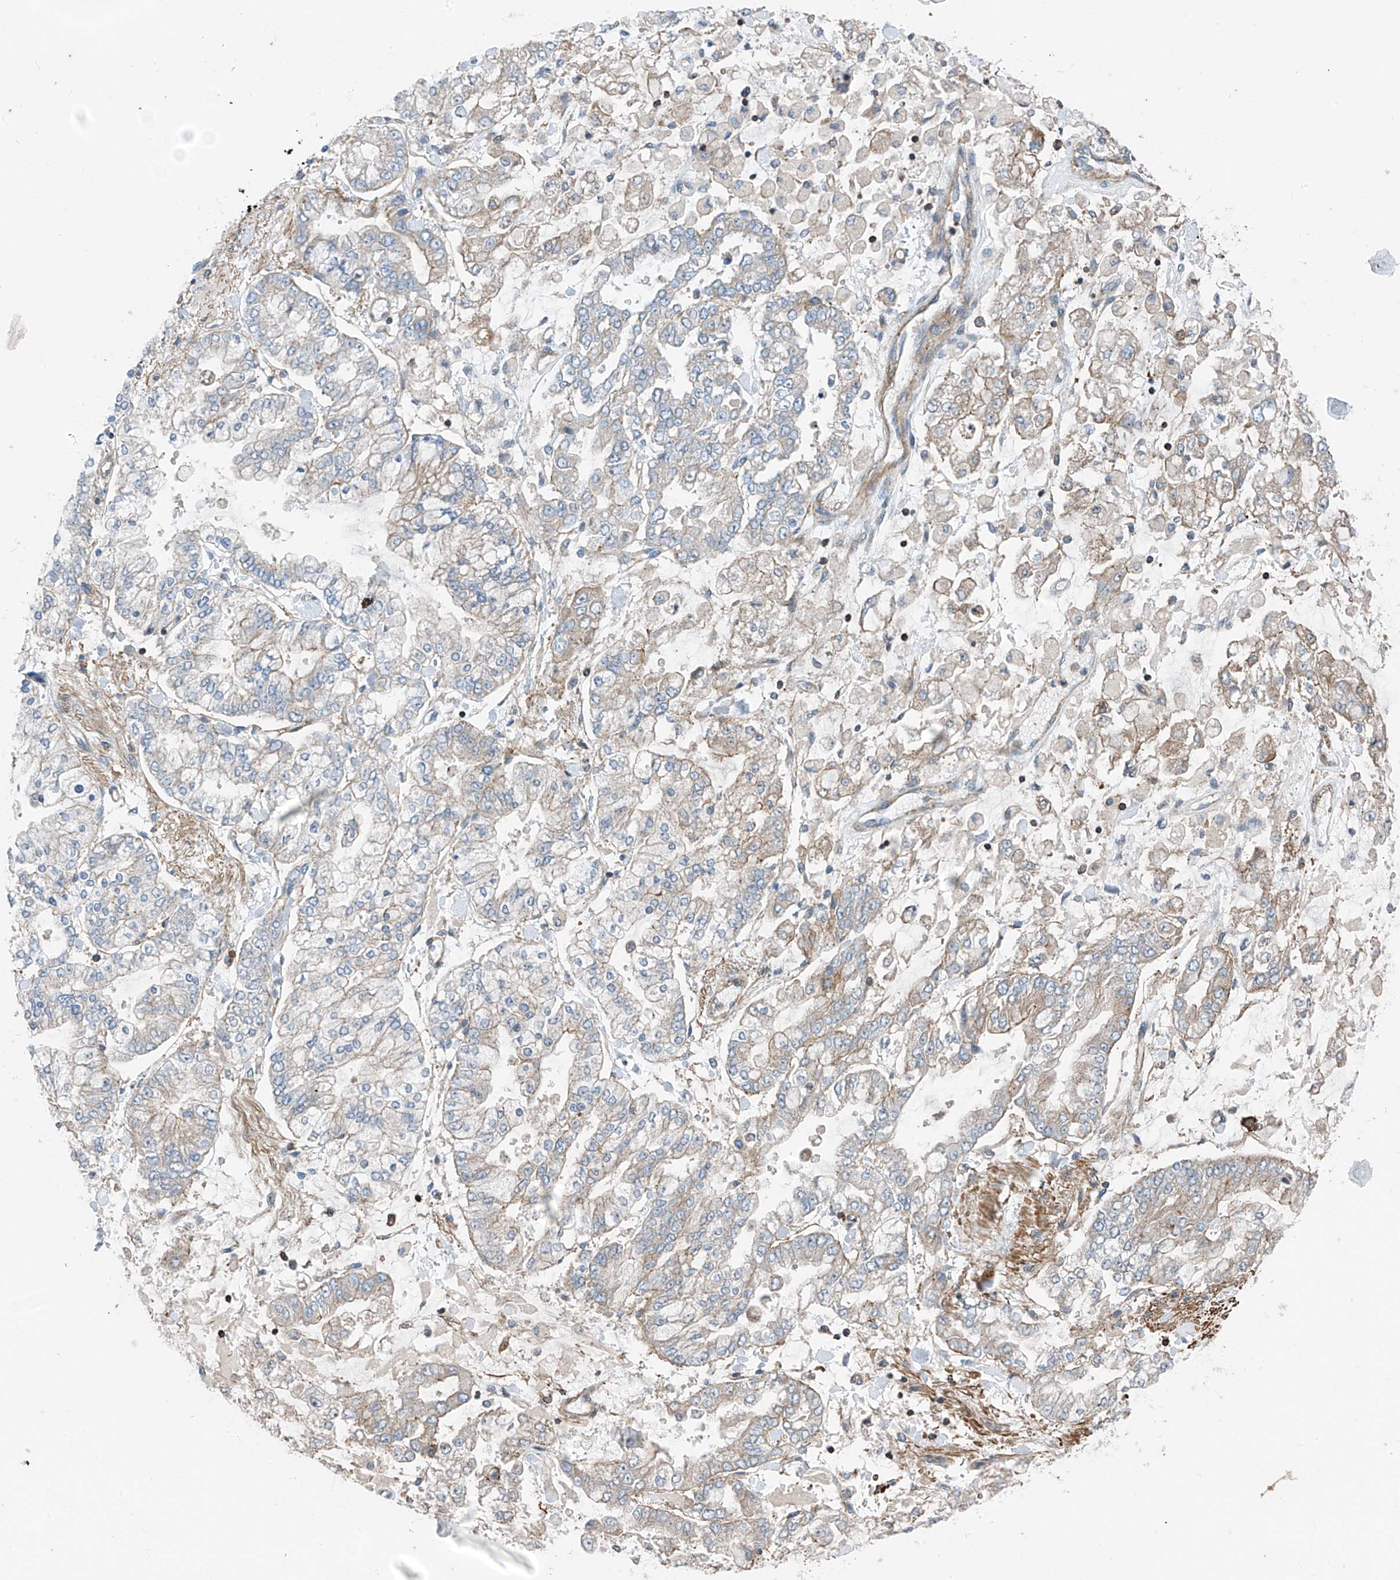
{"staining": {"intensity": "weak", "quantity": "<25%", "location": "cytoplasmic/membranous"}, "tissue": "stomach cancer", "cell_type": "Tumor cells", "image_type": "cancer", "snomed": [{"axis": "morphology", "description": "Normal tissue, NOS"}, {"axis": "morphology", "description": "Adenocarcinoma, NOS"}, {"axis": "topography", "description": "Stomach, upper"}, {"axis": "topography", "description": "Stomach"}], "caption": "Immunohistochemical staining of stomach adenocarcinoma demonstrates no significant positivity in tumor cells.", "gene": "SLC1A5", "patient": {"sex": "male", "age": 76}}